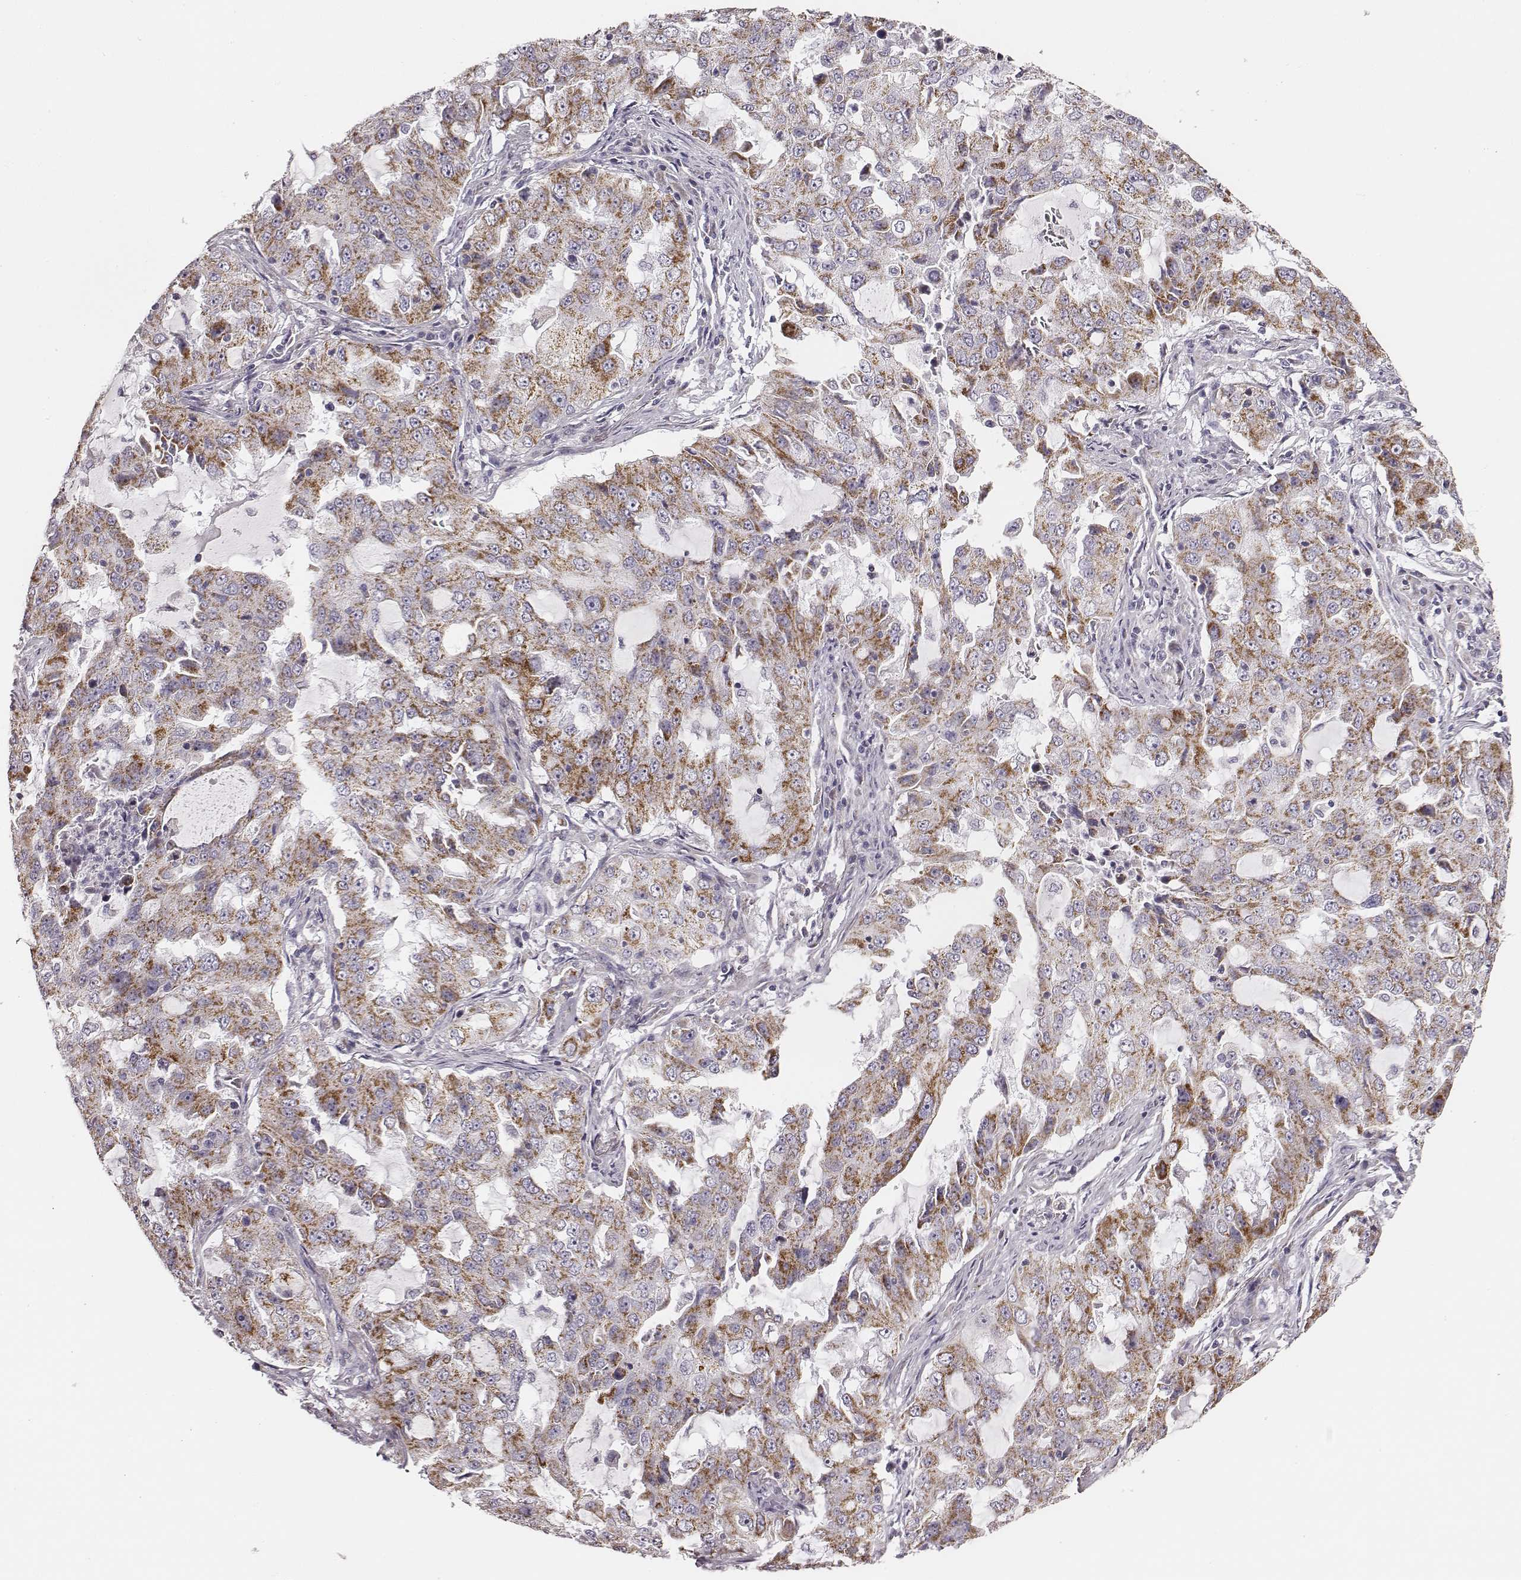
{"staining": {"intensity": "moderate", "quantity": ">75%", "location": "cytoplasmic/membranous"}, "tissue": "lung cancer", "cell_type": "Tumor cells", "image_type": "cancer", "snomed": [{"axis": "morphology", "description": "Adenocarcinoma, NOS"}, {"axis": "topography", "description": "Lung"}], "caption": "Lung cancer (adenocarcinoma) stained for a protein (brown) shows moderate cytoplasmic/membranous positive expression in approximately >75% of tumor cells.", "gene": "UBL4B", "patient": {"sex": "female", "age": 61}}